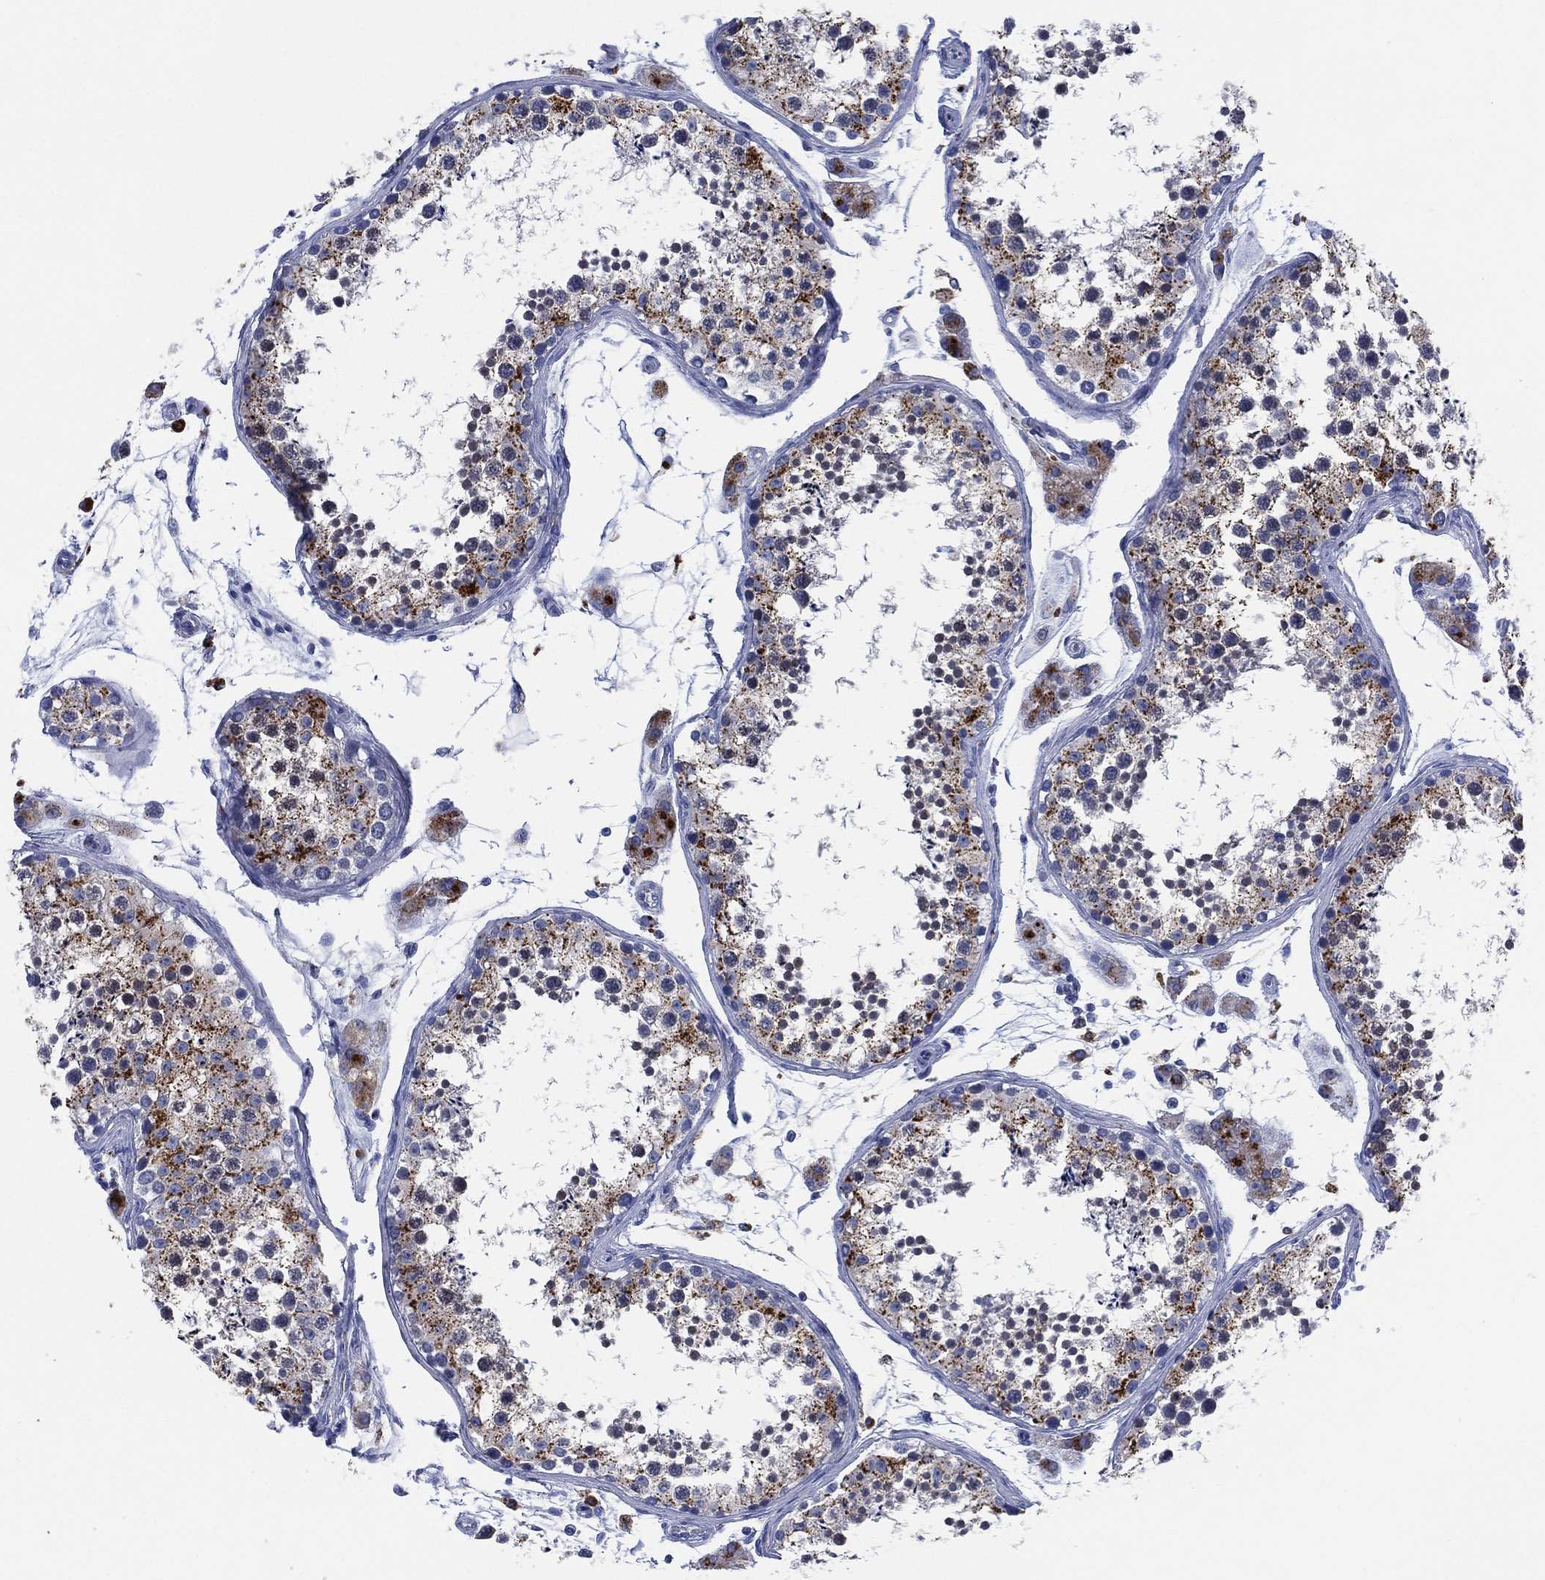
{"staining": {"intensity": "moderate", "quantity": "<25%", "location": "cytoplasmic/membranous"}, "tissue": "testis", "cell_type": "Cells in seminiferous ducts", "image_type": "normal", "snomed": [{"axis": "morphology", "description": "Normal tissue, NOS"}, {"axis": "topography", "description": "Testis"}], "caption": "Cells in seminiferous ducts show low levels of moderate cytoplasmic/membranous staining in approximately <25% of cells in normal testis.", "gene": "GALNS", "patient": {"sex": "male", "age": 41}}